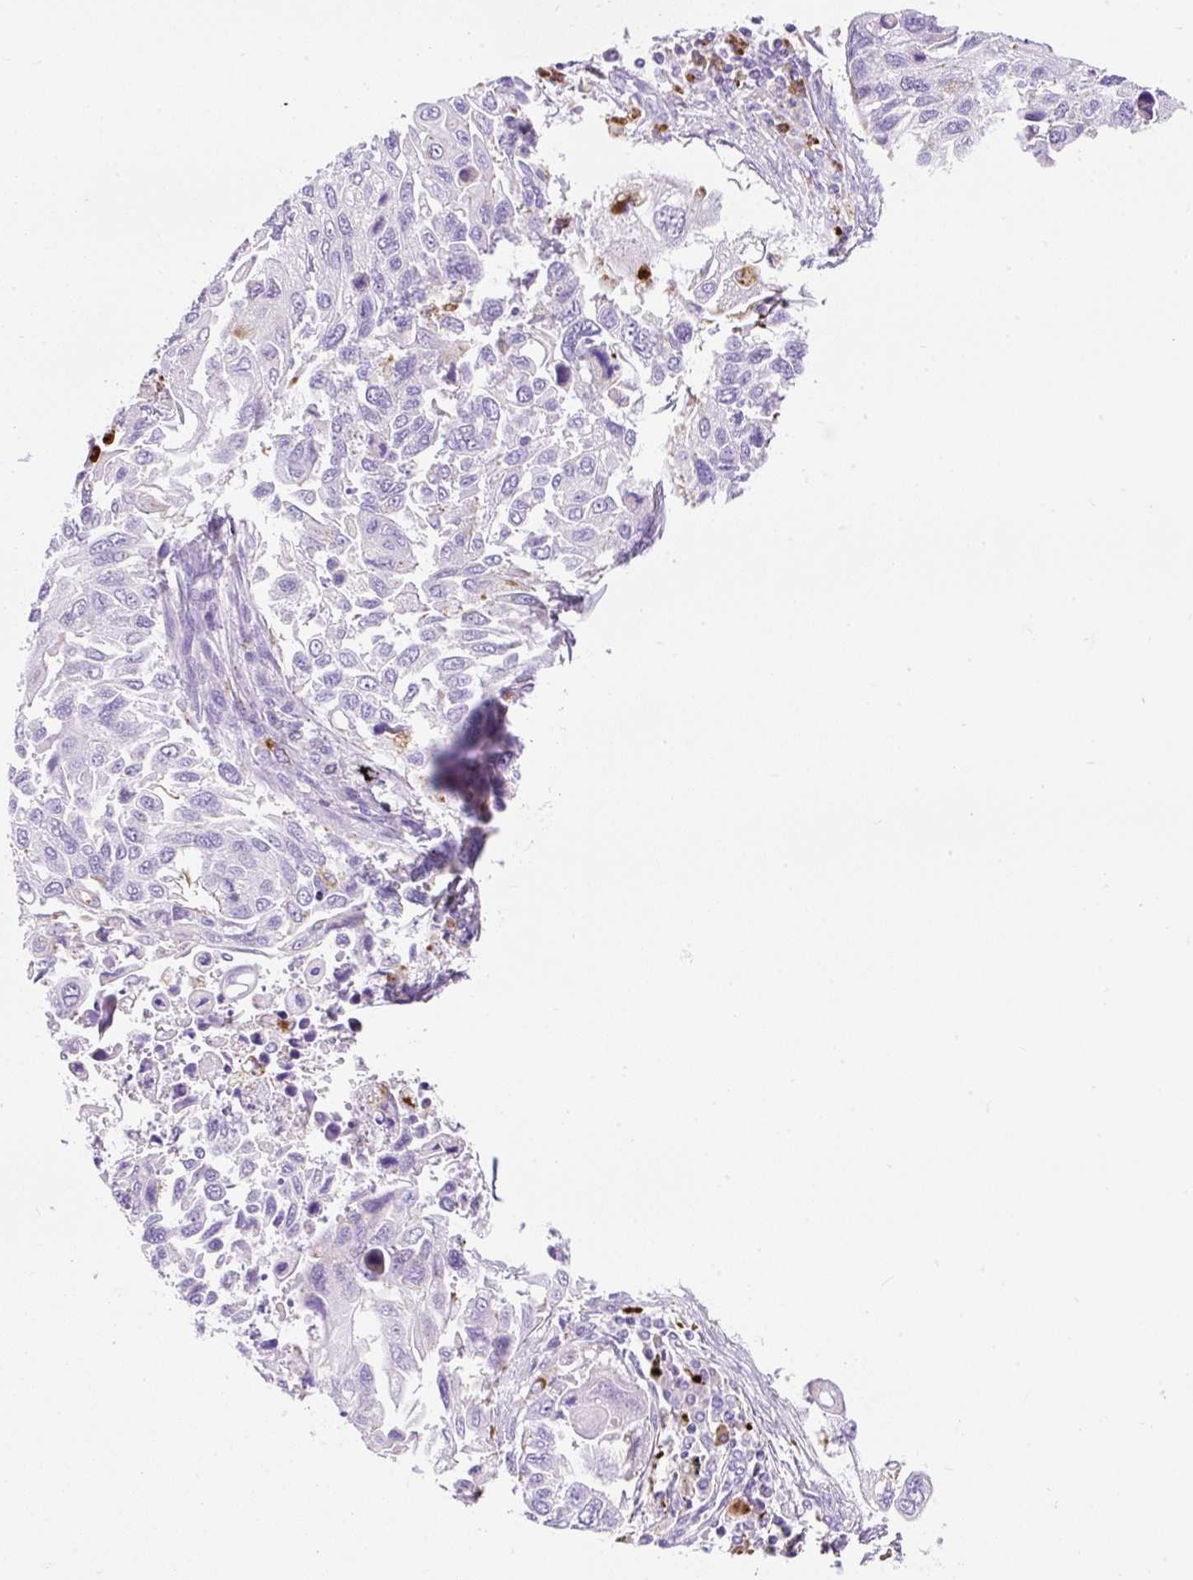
{"staining": {"intensity": "negative", "quantity": "none", "location": "none"}, "tissue": "lung cancer", "cell_type": "Tumor cells", "image_type": "cancer", "snomed": [{"axis": "morphology", "description": "Squamous cell carcinoma, NOS"}, {"axis": "topography", "description": "Lung"}], "caption": "Tumor cells show no significant expression in lung cancer (squamous cell carcinoma). (IHC, brightfield microscopy, high magnification).", "gene": "HEXB", "patient": {"sex": "male", "age": 62}}